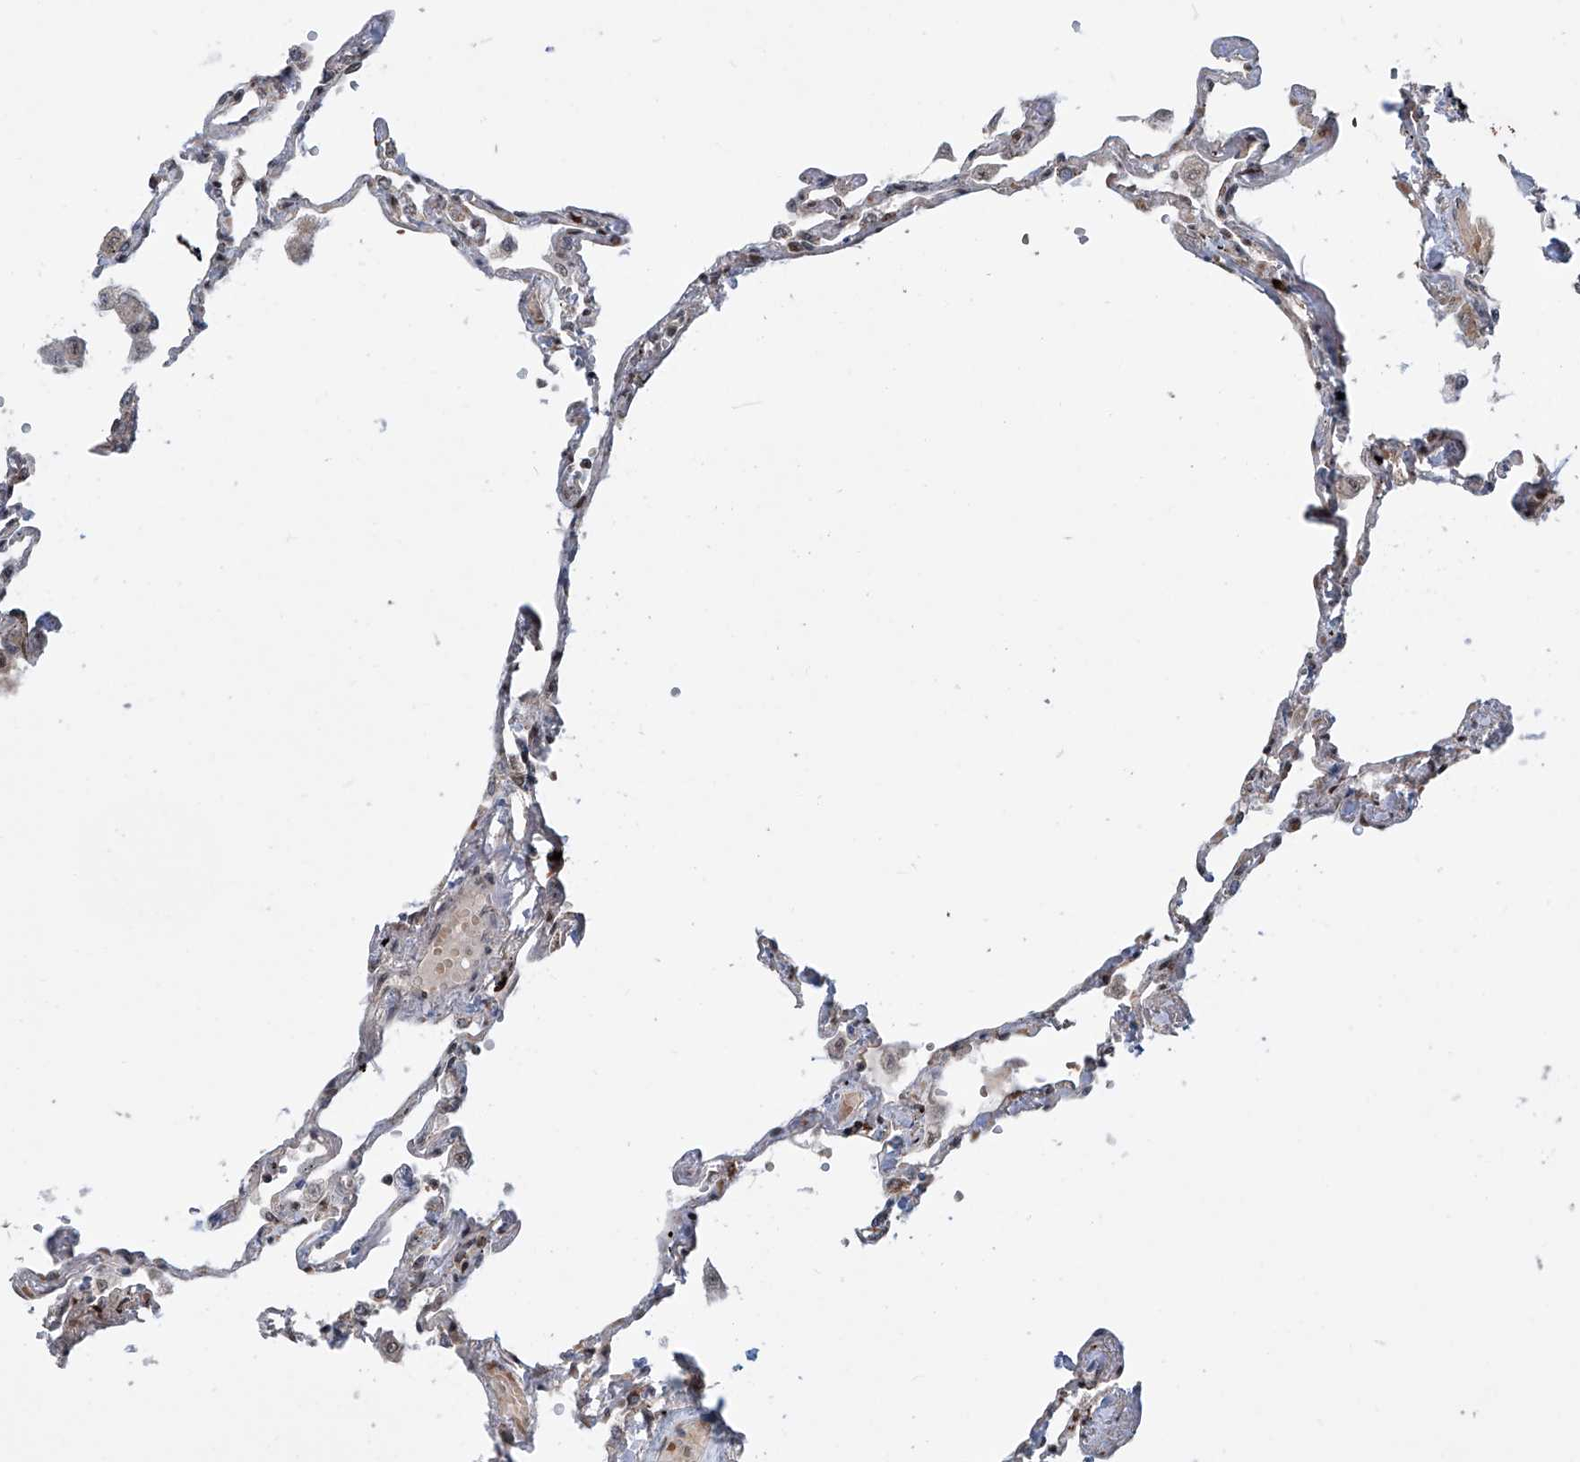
{"staining": {"intensity": "moderate", "quantity": "<25%", "location": "nuclear"}, "tissue": "lung", "cell_type": "Alveolar cells", "image_type": "normal", "snomed": [{"axis": "morphology", "description": "Normal tissue, NOS"}, {"axis": "topography", "description": "Lung"}], "caption": "Immunohistochemical staining of unremarkable human lung displays low levels of moderate nuclear positivity in about <25% of alveolar cells.", "gene": "SDE2", "patient": {"sex": "female", "age": 67}}